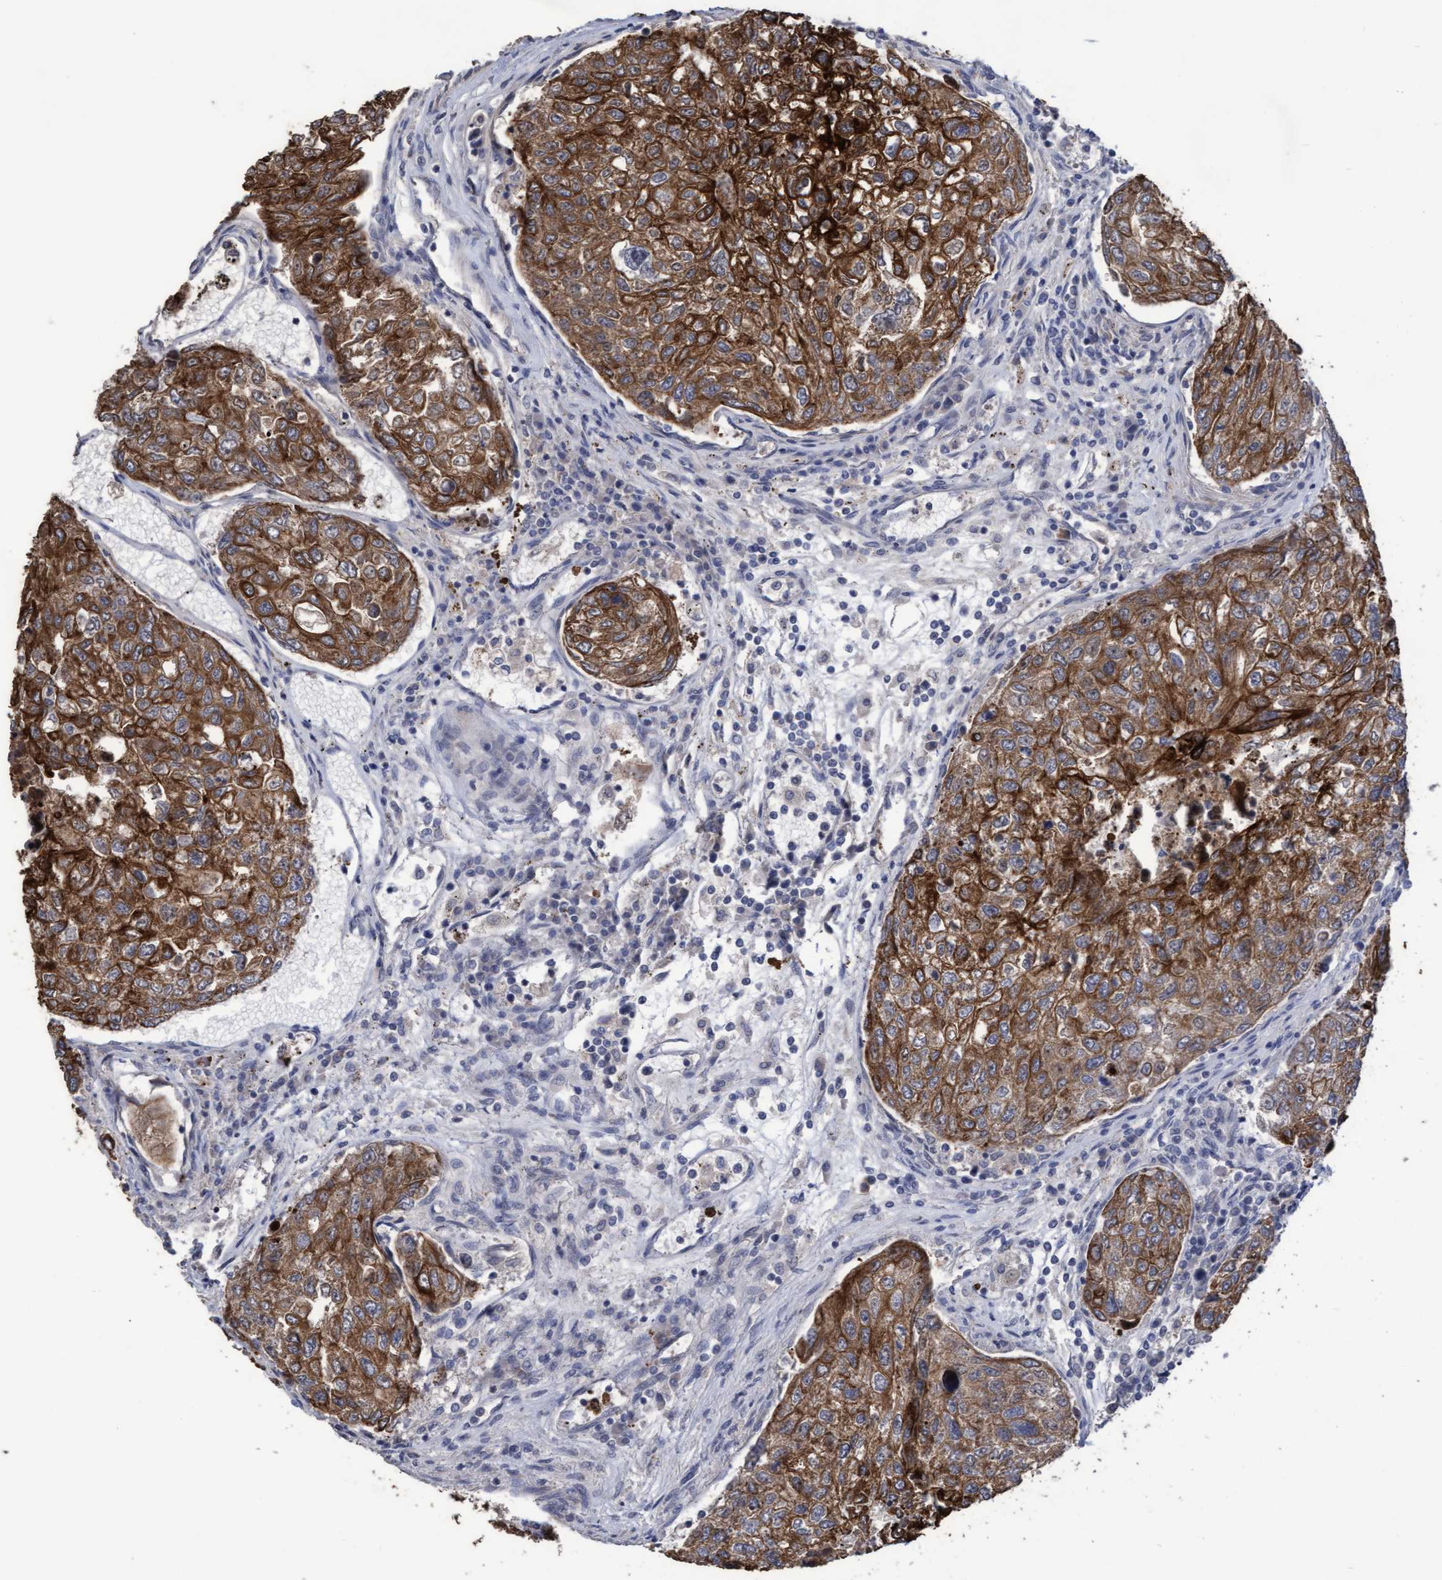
{"staining": {"intensity": "moderate", "quantity": ">75%", "location": "cytoplasmic/membranous"}, "tissue": "urothelial cancer", "cell_type": "Tumor cells", "image_type": "cancer", "snomed": [{"axis": "morphology", "description": "Urothelial carcinoma, High grade"}, {"axis": "topography", "description": "Lymph node"}, {"axis": "topography", "description": "Urinary bladder"}], "caption": "Moderate cytoplasmic/membranous staining is present in about >75% of tumor cells in high-grade urothelial carcinoma.", "gene": "KRT24", "patient": {"sex": "male", "age": 51}}